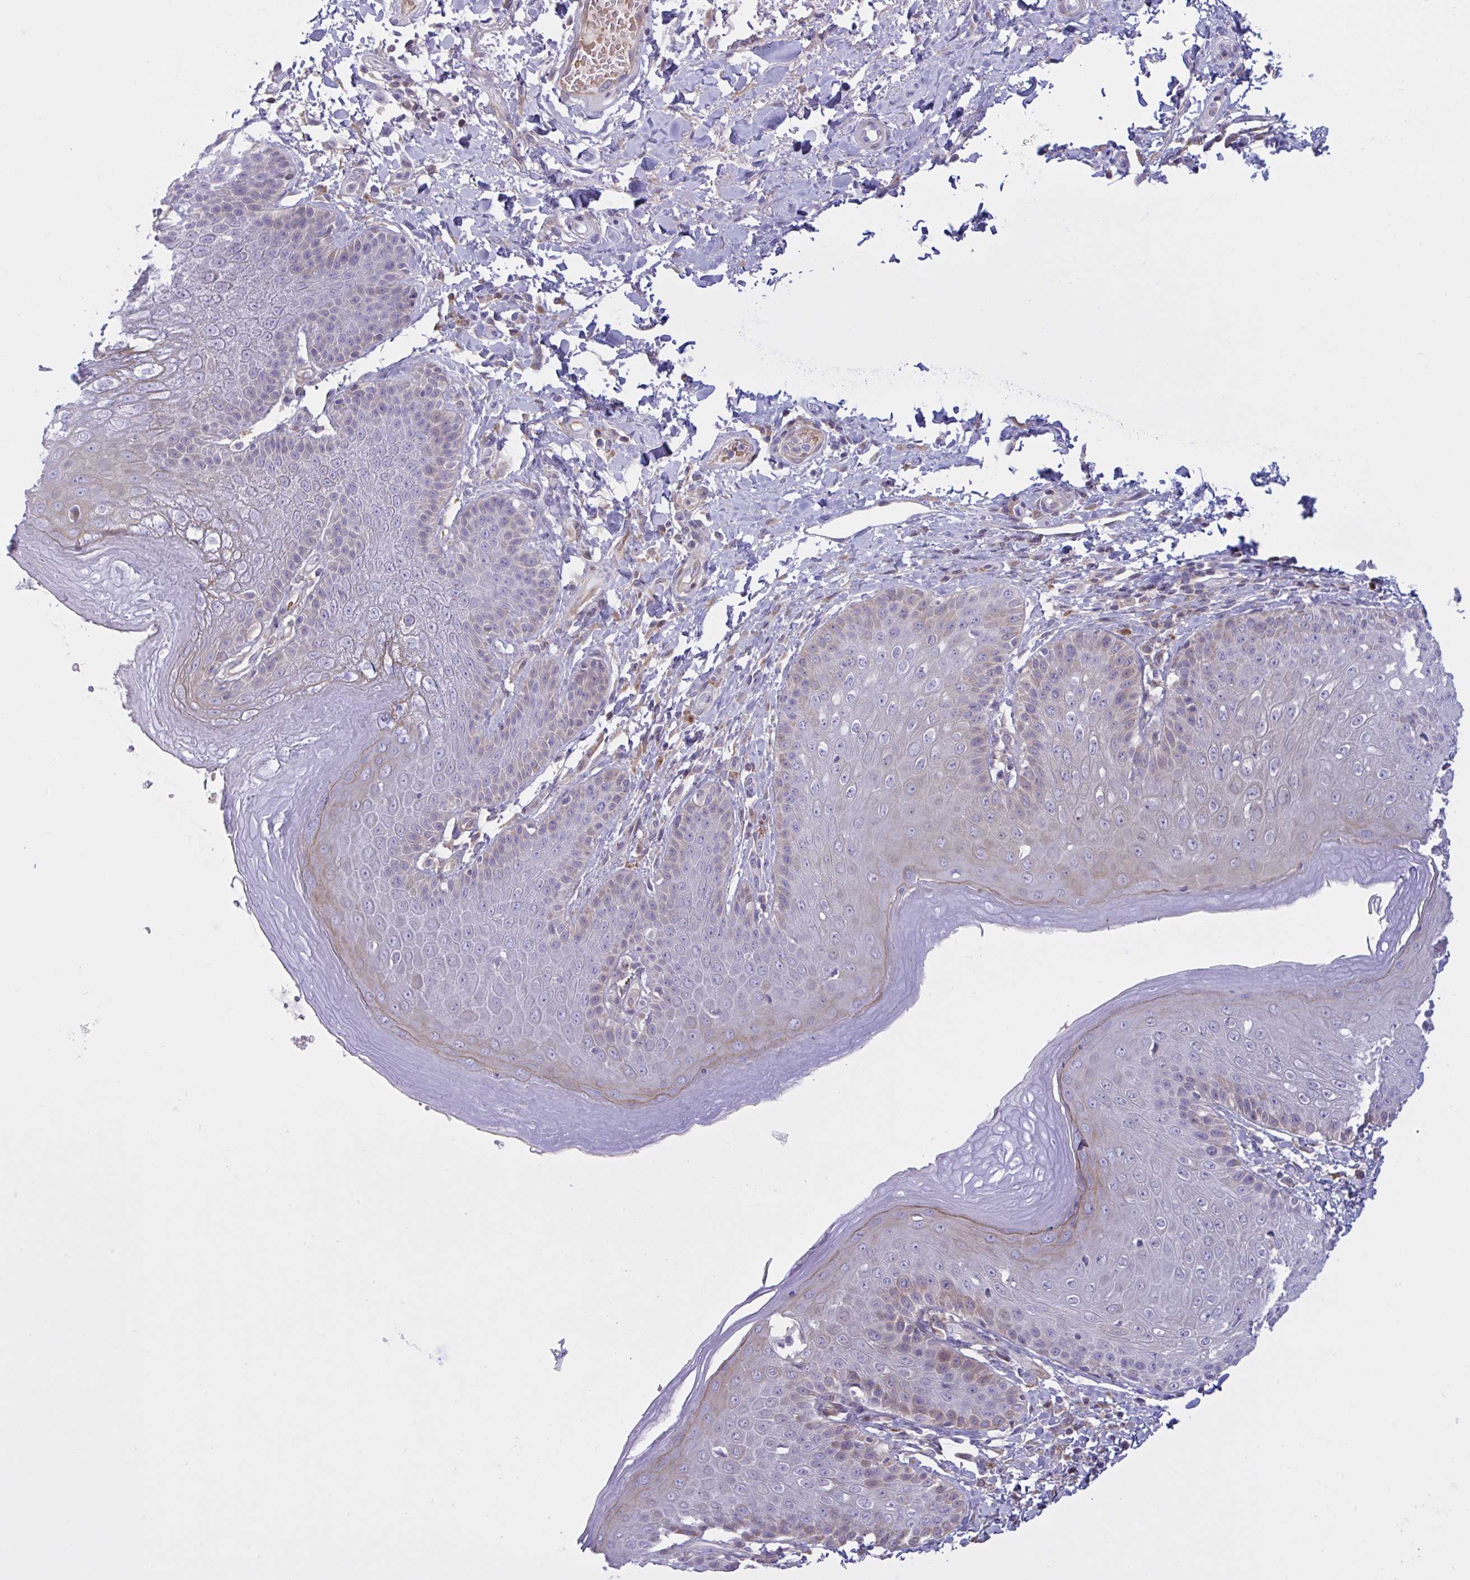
{"staining": {"intensity": "weak", "quantity": "<25%", "location": "cytoplasmic/membranous"}, "tissue": "skin", "cell_type": "Epidermal cells", "image_type": "normal", "snomed": [{"axis": "morphology", "description": "Normal tissue, NOS"}, {"axis": "topography", "description": "Peripheral nerve tissue"}], "caption": "Epidermal cells show no significant expression in unremarkable skin. Brightfield microscopy of immunohistochemistry stained with DAB (3,3'-diaminobenzidine) (brown) and hematoxylin (blue), captured at high magnification.", "gene": "VWC2", "patient": {"sex": "male", "age": 51}}